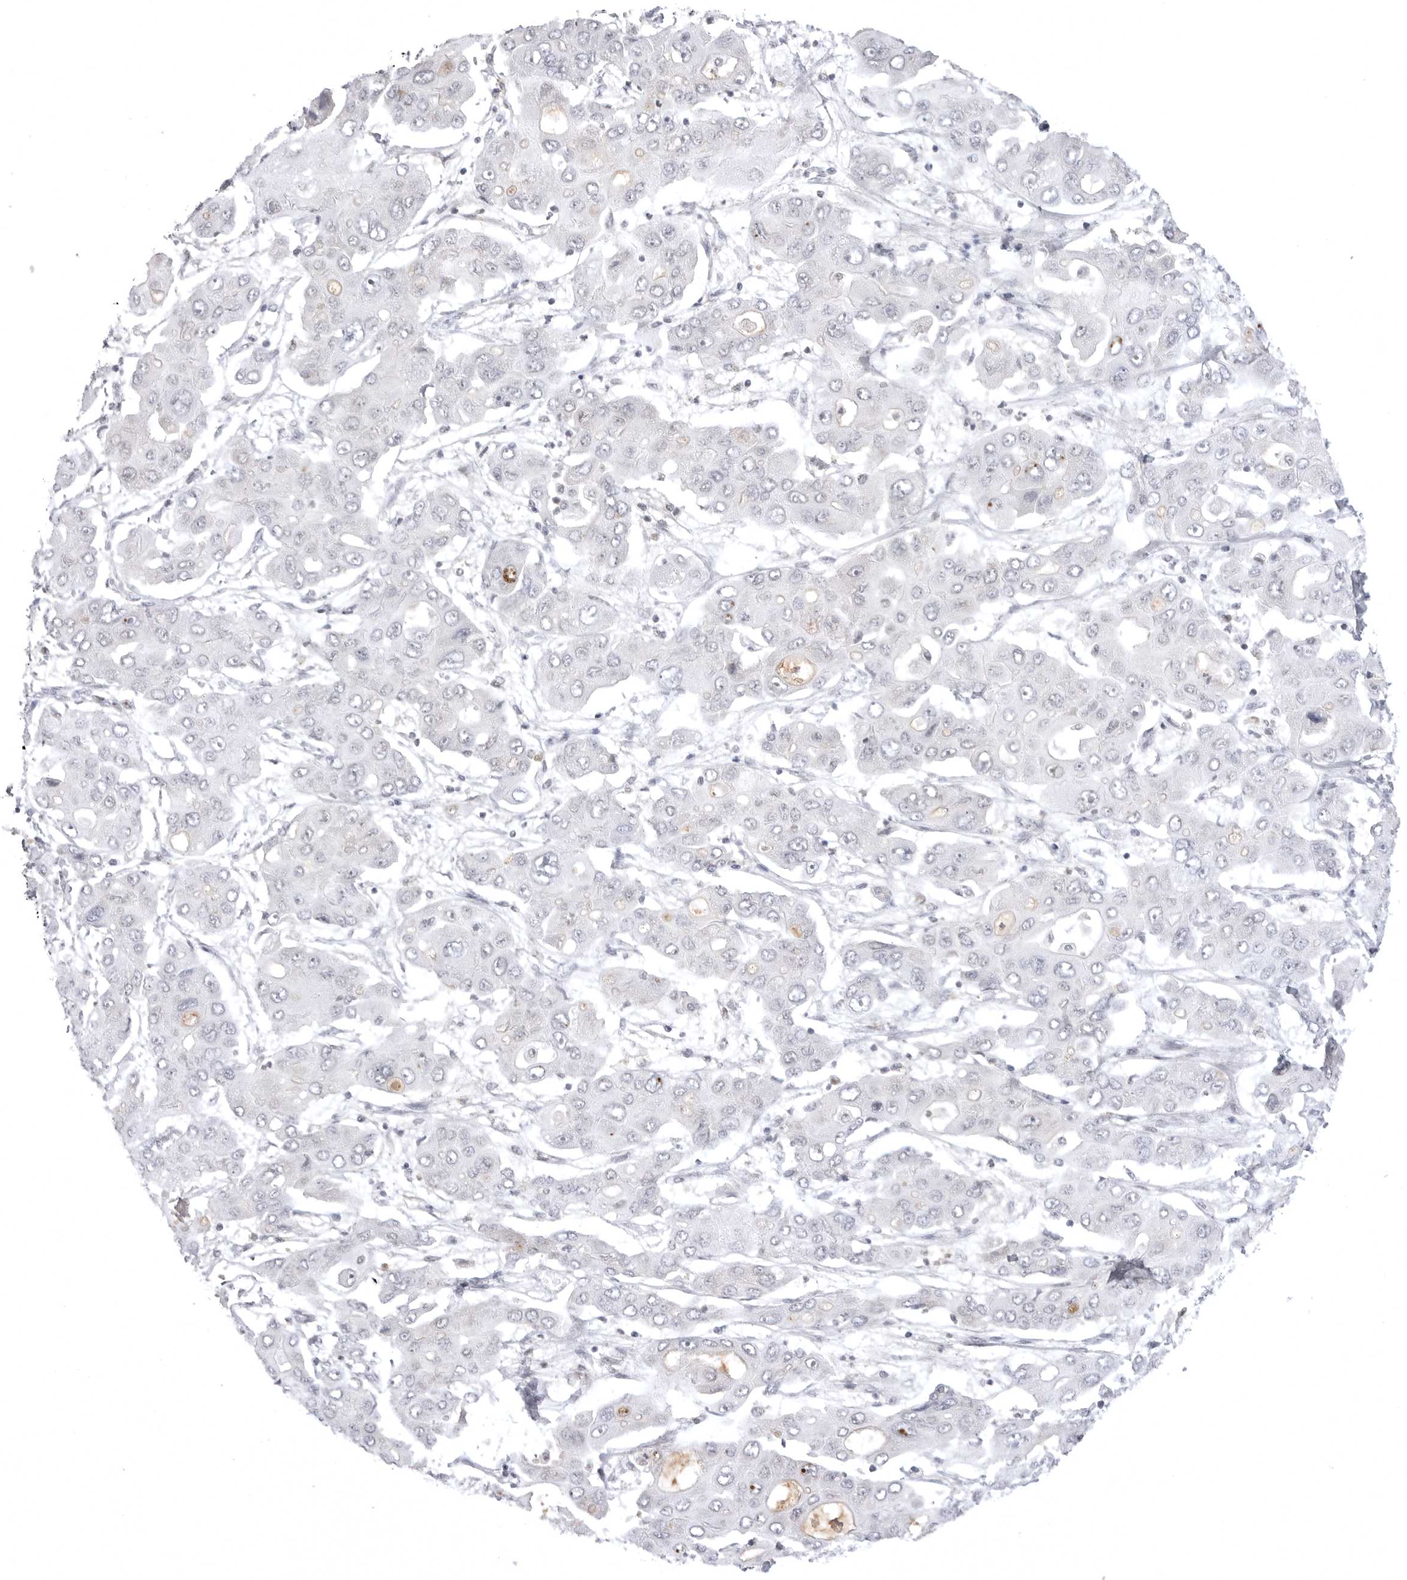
{"staining": {"intensity": "negative", "quantity": "none", "location": "none"}, "tissue": "liver cancer", "cell_type": "Tumor cells", "image_type": "cancer", "snomed": [{"axis": "morphology", "description": "Cholangiocarcinoma"}, {"axis": "topography", "description": "Liver"}], "caption": "The image reveals no staining of tumor cells in liver cancer (cholangiocarcinoma). (DAB (3,3'-diaminobenzidine) IHC visualized using brightfield microscopy, high magnification).", "gene": "PTK2B", "patient": {"sex": "male", "age": 67}}